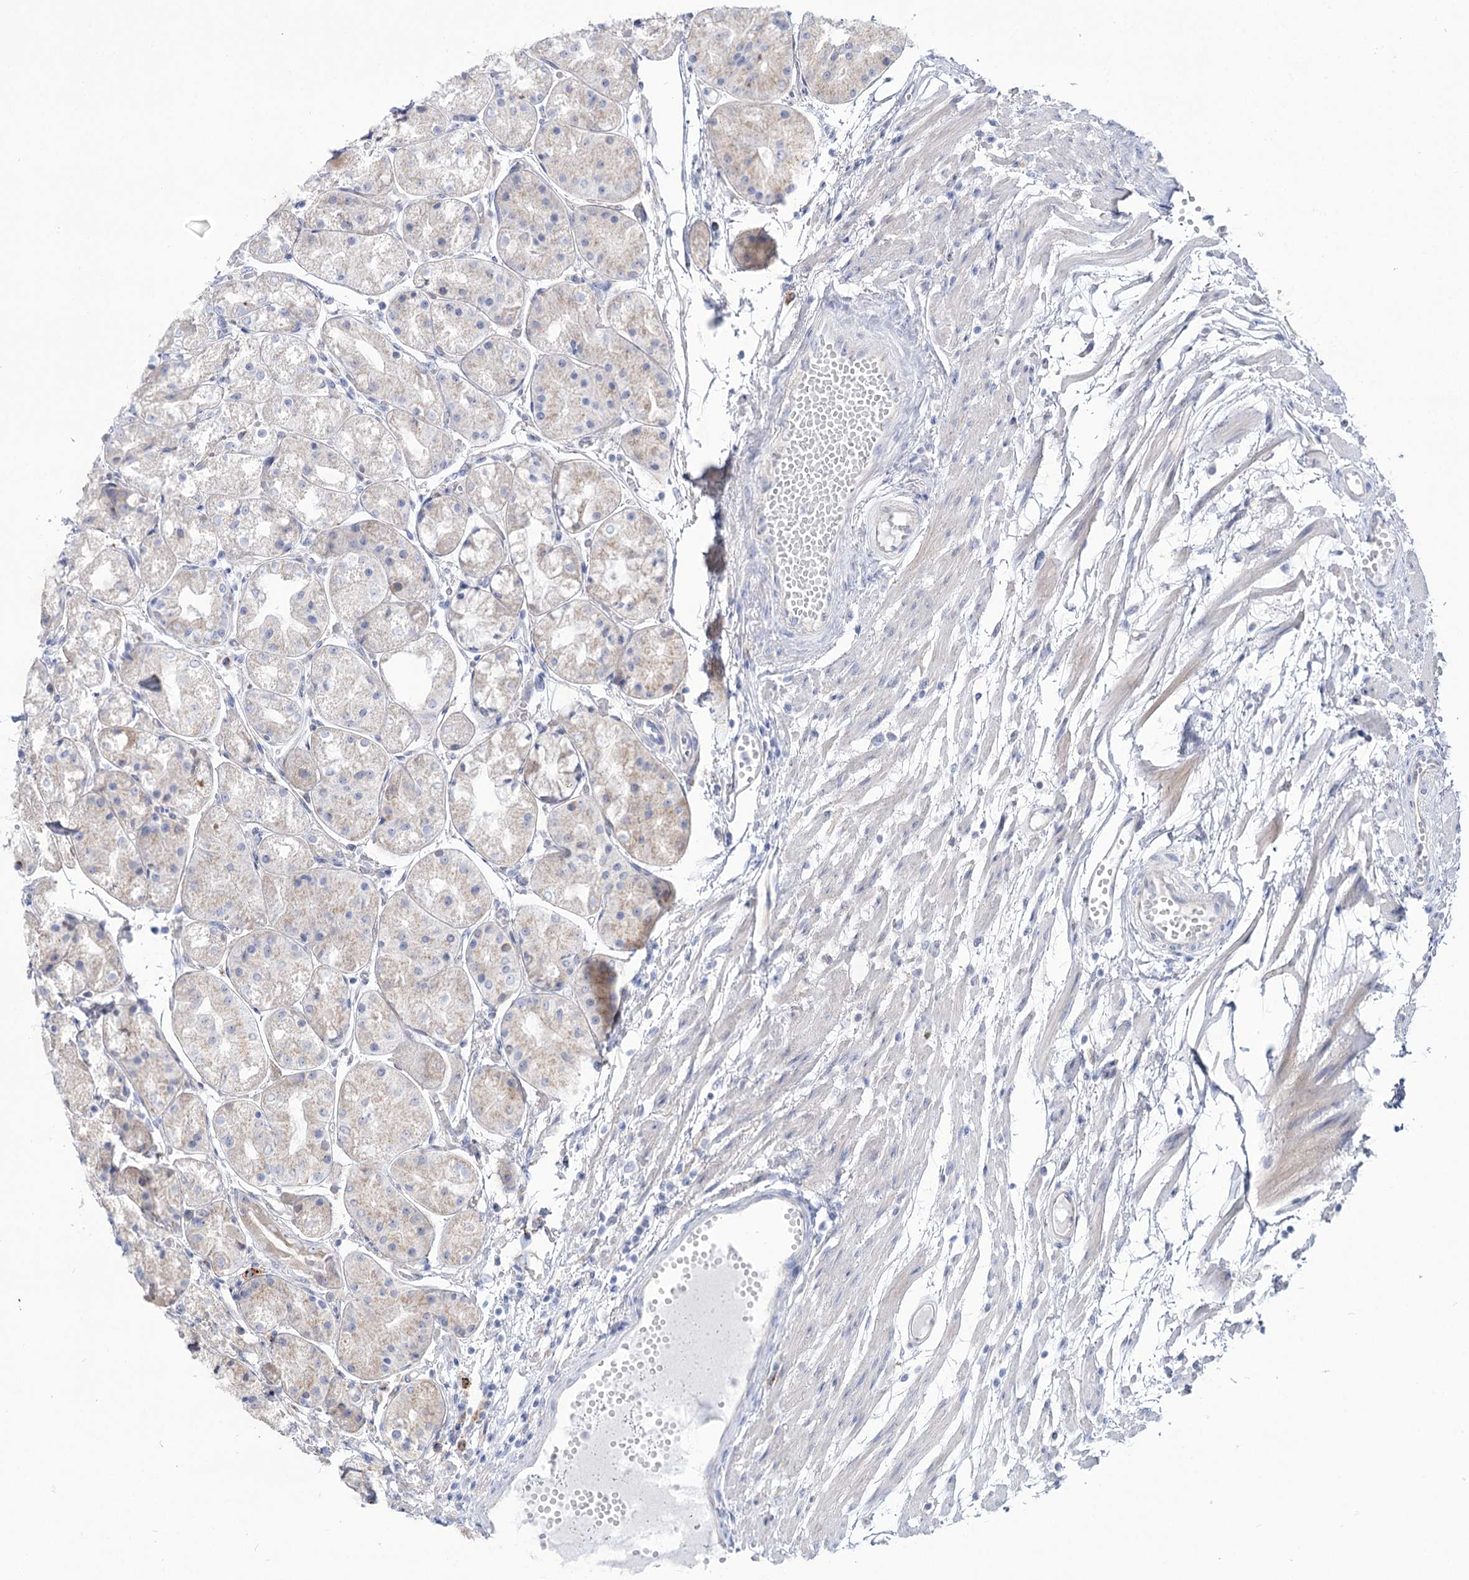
{"staining": {"intensity": "moderate", "quantity": "<25%", "location": "cytoplasmic/membranous"}, "tissue": "stomach", "cell_type": "Glandular cells", "image_type": "normal", "snomed": [{"axis": "morphology", "description": "Normal tissue, NOS"}, {"axis": "topography", "description": "Stomach, upper"}], "caption": "Glandular cells demonstrate moderate cytoplasmic/membranous positivity in approximately <25% of cells in unremarkable stomach. The staining was performed using DAB to visualize the protein expression in brown, while the nuclei were stained in blue with hematoxylin (Magnification: 20x).", "gene": "SUOX", "patient": {"sex": "male", "age": 72}}